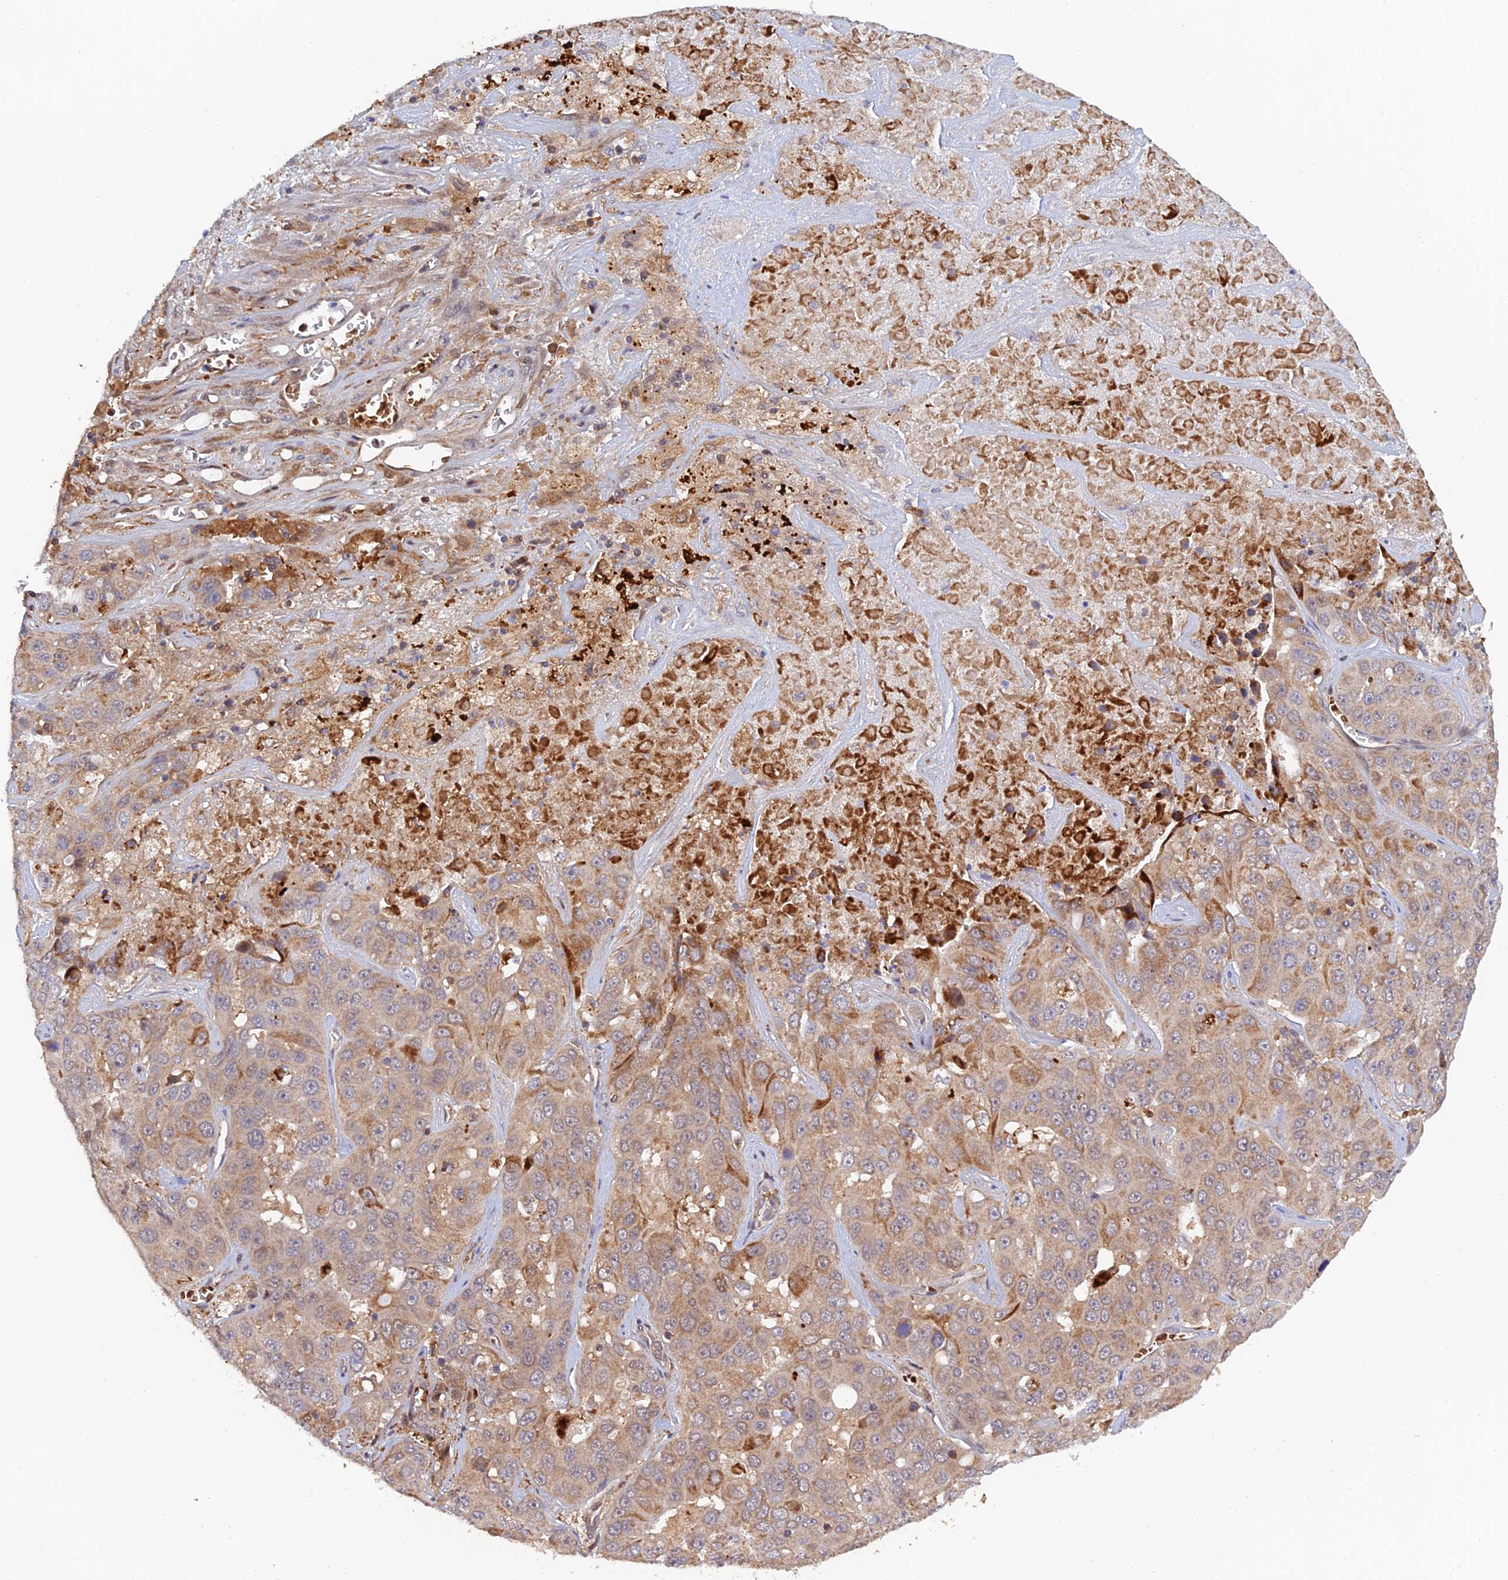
{"staining": {"intensity": "moderate", "quantity": "<25%", "location": "cytoplasmic/membranous"}, "tissue": "liver cancer", "cell_type": "Tumor cells", "image_type": "cancer", "snomed": [{"axis": "morphology", "description": "Cholangiocarcinoma"}, {"axis": "topography", "description": "Liver"}], "caption": "Liver cancer (cholangiocarcinoma) tissue reveals moderate cytoplasmic/membranous expression in approximately <25% of tumor cells", "gene": "ARL2BP", "patient": {"sex": "female", "age": 52}}